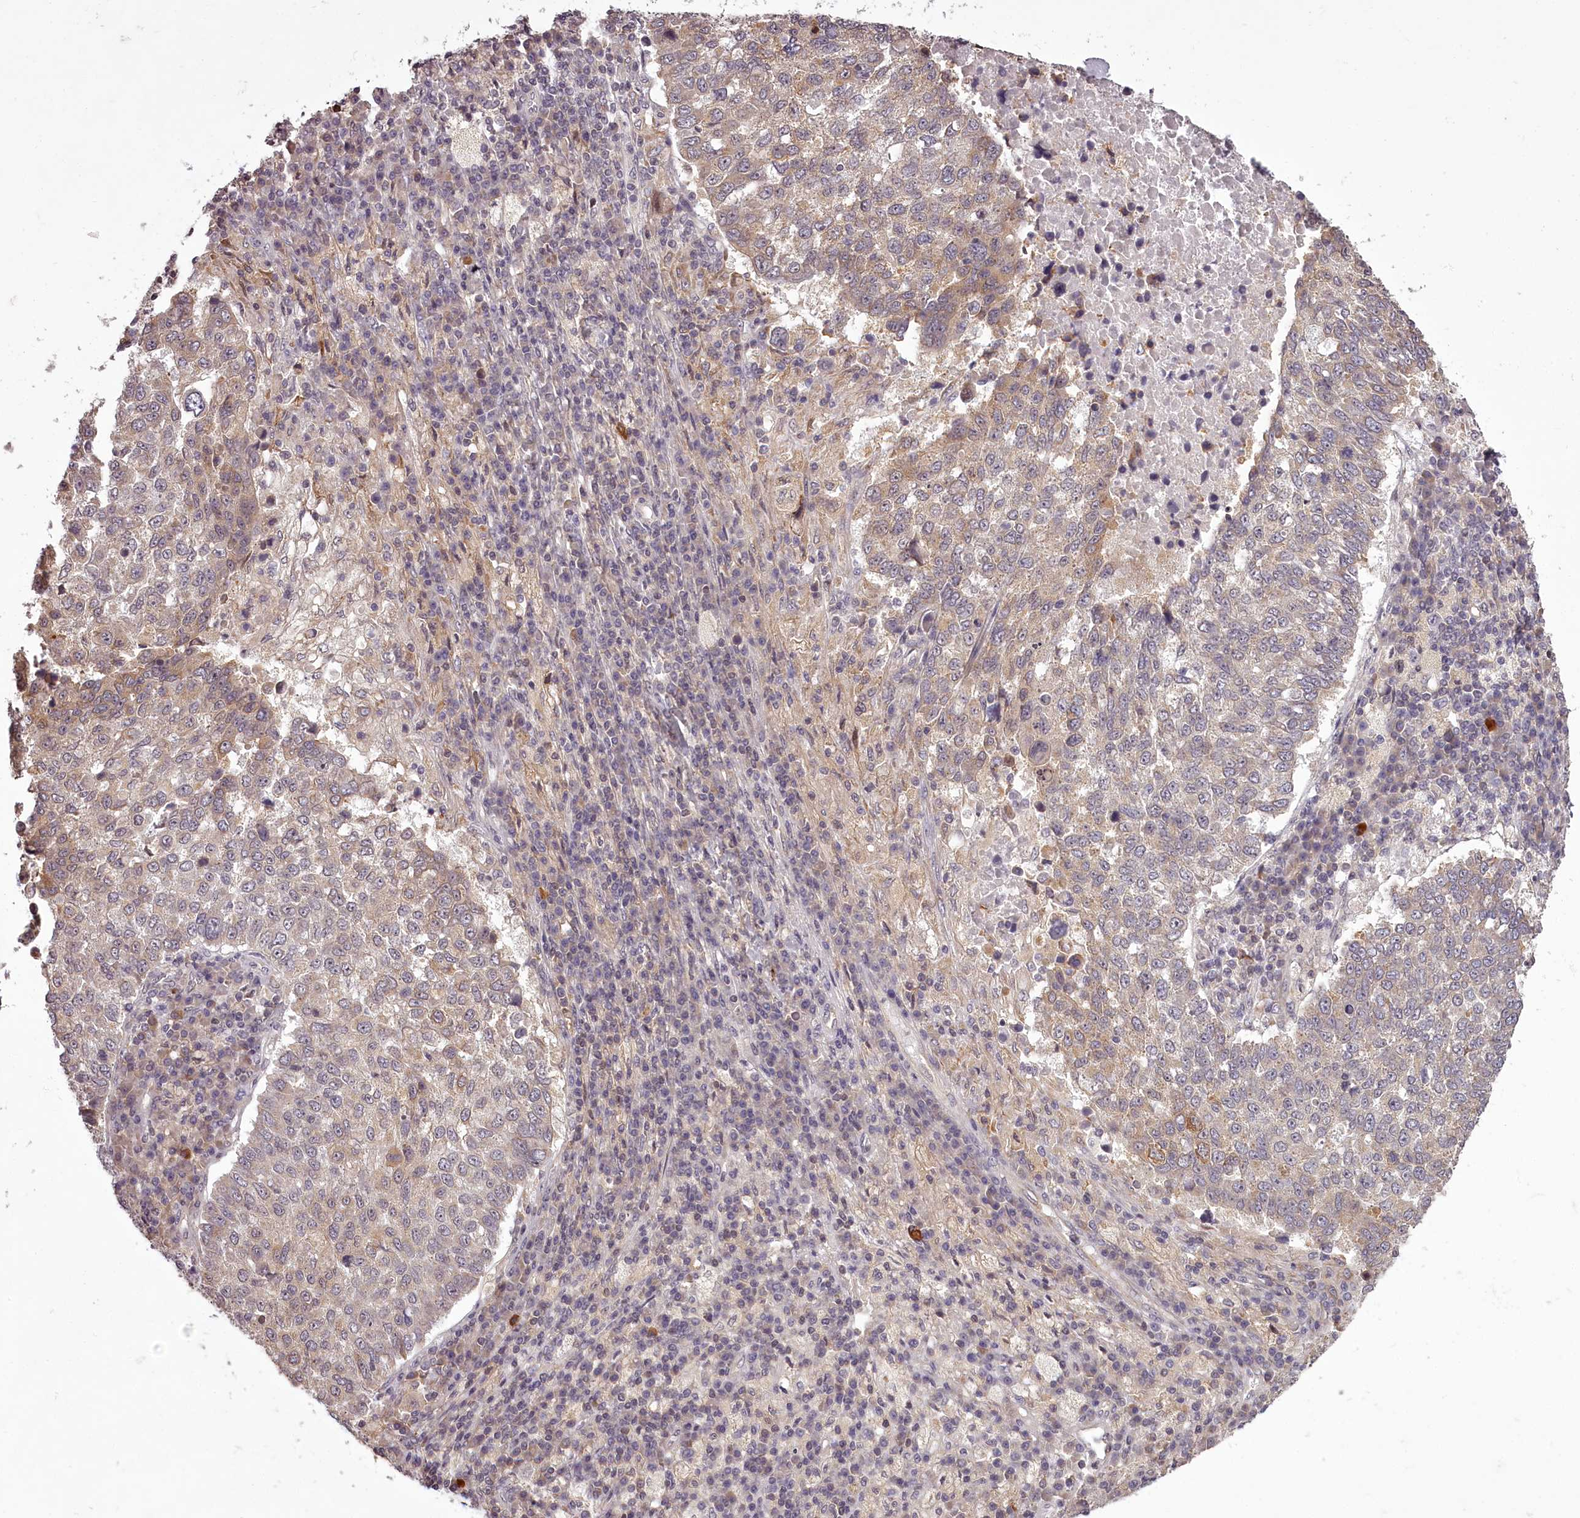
{"staining": {"intensity": "weak", "quantity": "<25%", "location": "cytoplasmic/membranous"}, "tissue": "lung cancer", "cell_type": "Tumor cells", "image_type": "cancer", "snomed": [{"axis": "morphology", "description": "Squamous cell carcinoma, NOS"}, {"axis": "topography", "description": "Lung"}], "caption": "Tumor cells show no significant protein staining in lung cancer (squamous cell carcinoma).", "gene": "CCDC92", "patient": {"sex": "male", "age": 73}}